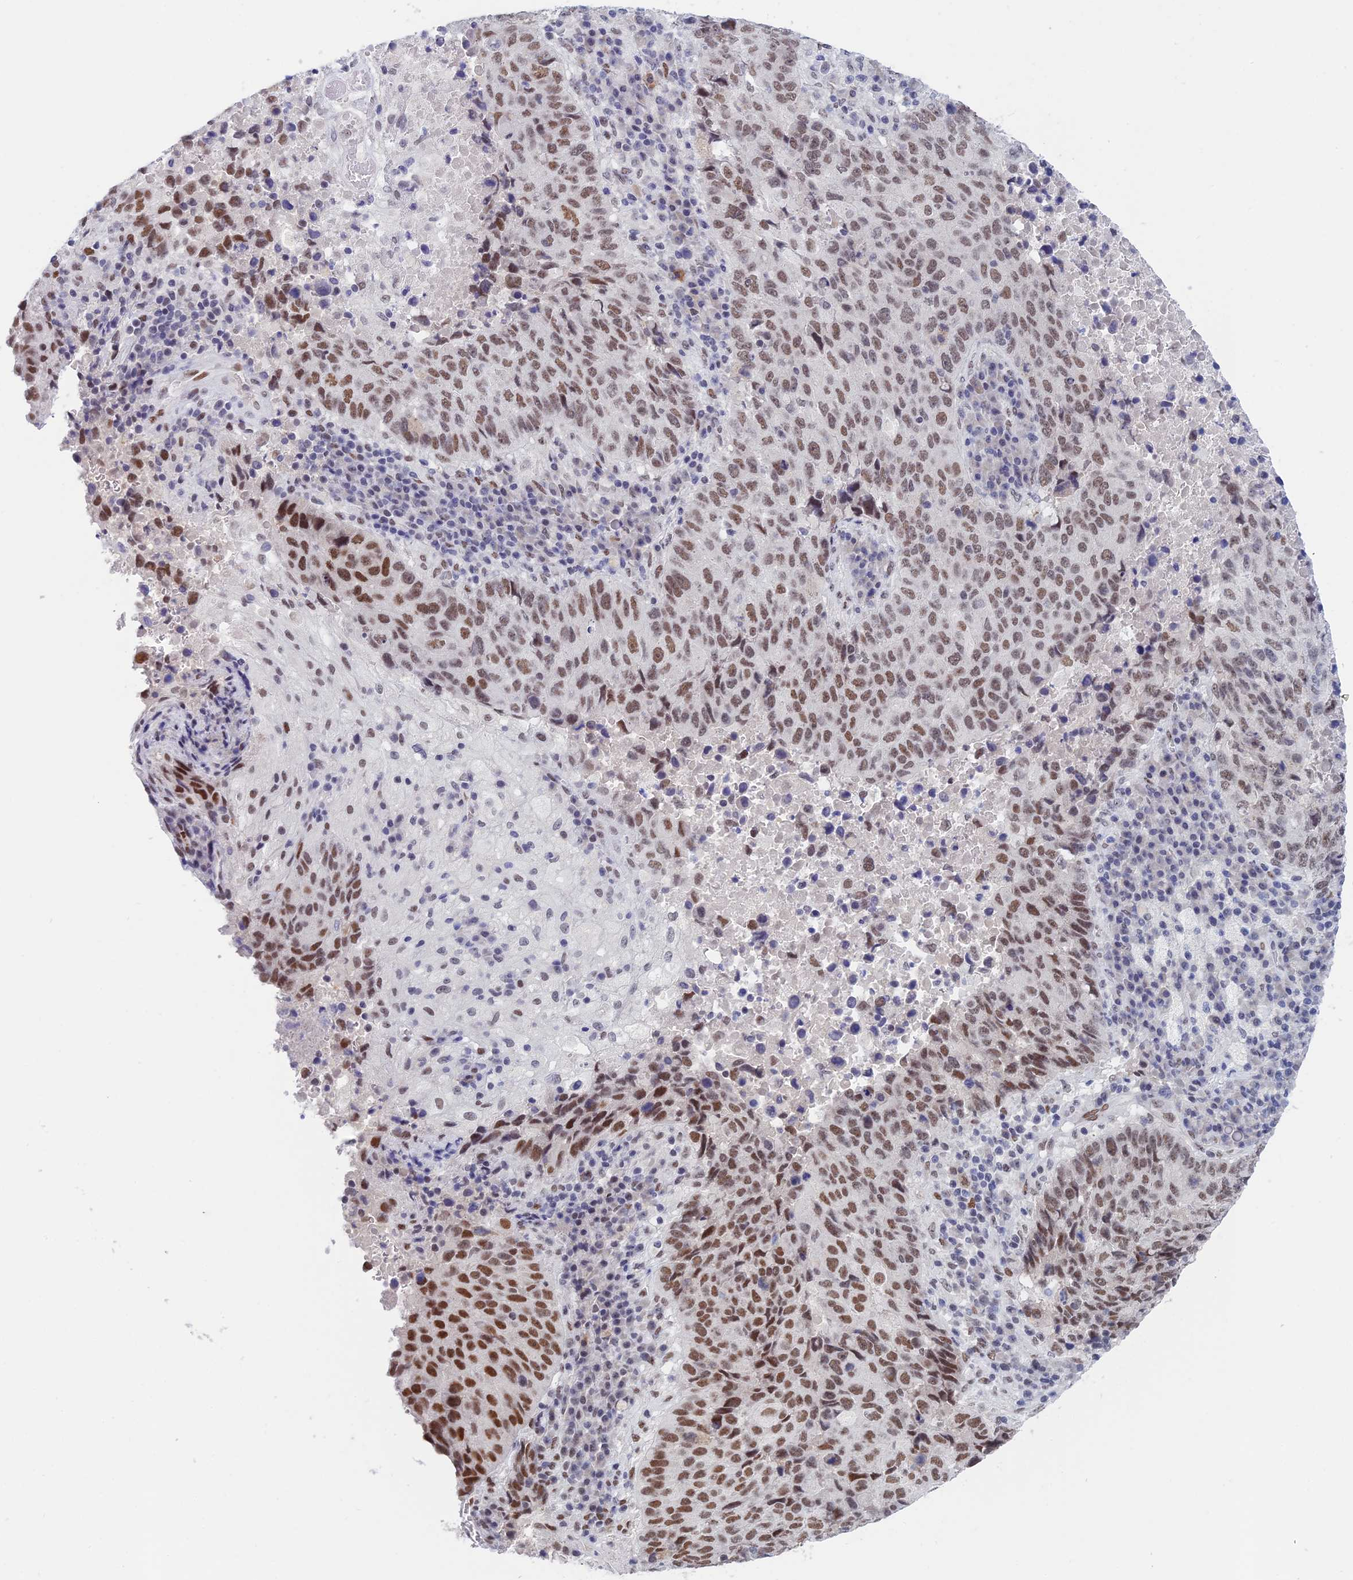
{"staining": {"intensity": "moderate", "quantity": ">75%", "location": "nuclear"}, "tissue": "lung cancer", "cell_type": "Tumor cells", "image_type": "cancer", "snomed": [{"axis": "morphology", "description": "Squamous cell carcinoma, NOS"}, {"axis": "topography", "description": "Lung"}], "caption": "Human lung squamous cell carcinoma stained with a protein marker reveals moderate staining in tumor cells.", "gene": "NABP2", "patient": {"sex": "male", "age": 73}}